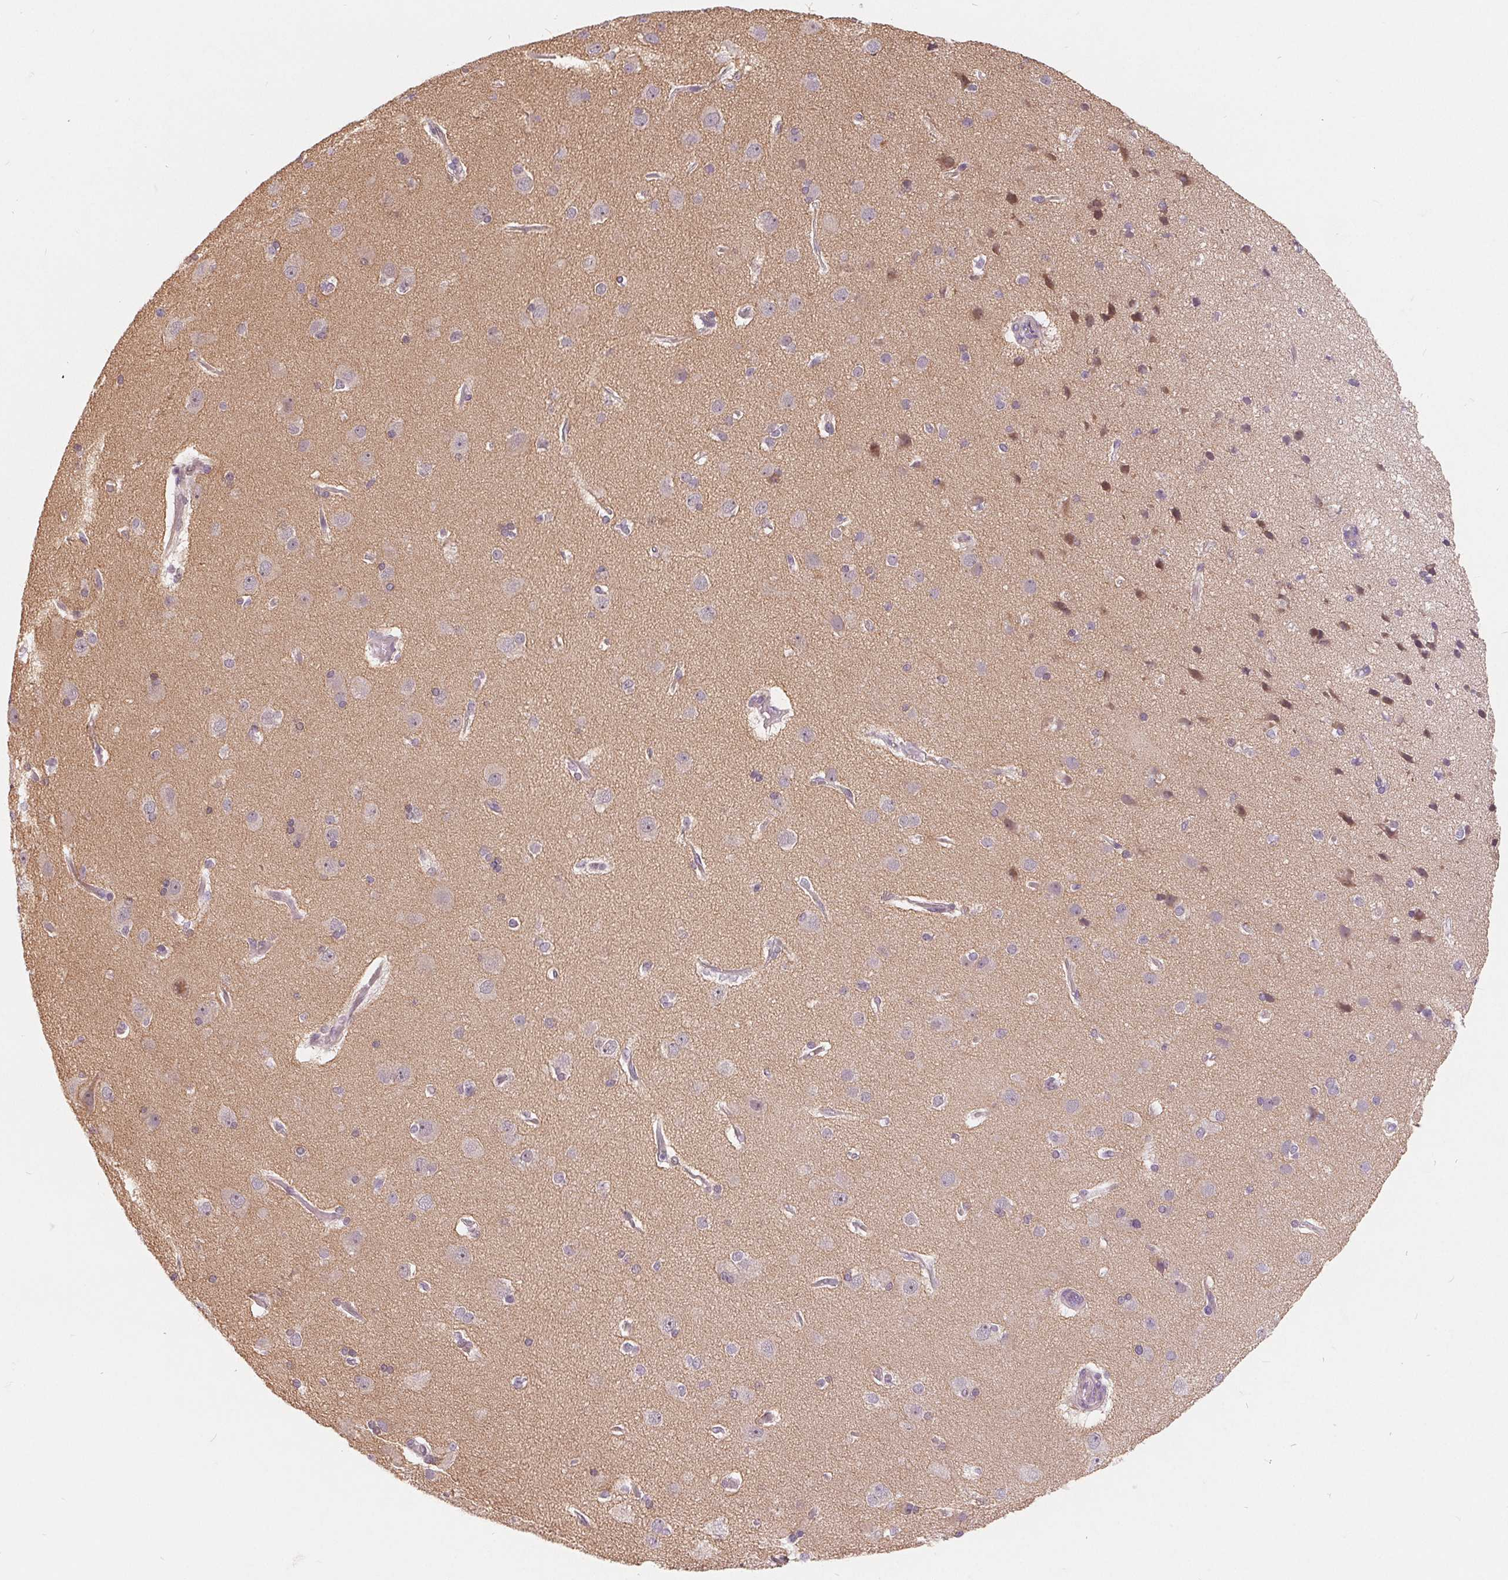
{"staining": {"intensity": "negative", "quantity": "none", "location": "none"}, "tissue": "cerebral cortex", "cell_type": "Endothelial cells", "image_type": "normal", "snomed": [{"axis": "morphology", "description": "Normal tissue, NOS"}, {"axis": "morphology", "description": "Glioma, malignant, High grade"}, {"axis": "topography", "description": "Cerebral cortex"}], "caption": "High power microscopy histopathology image of an IHC micrograph of unremarkable cerebral cortex, revealing no significant positivity in endothelial cells.", "gene": "NRG2", "patient": {"sex": "male", "age": 71}}